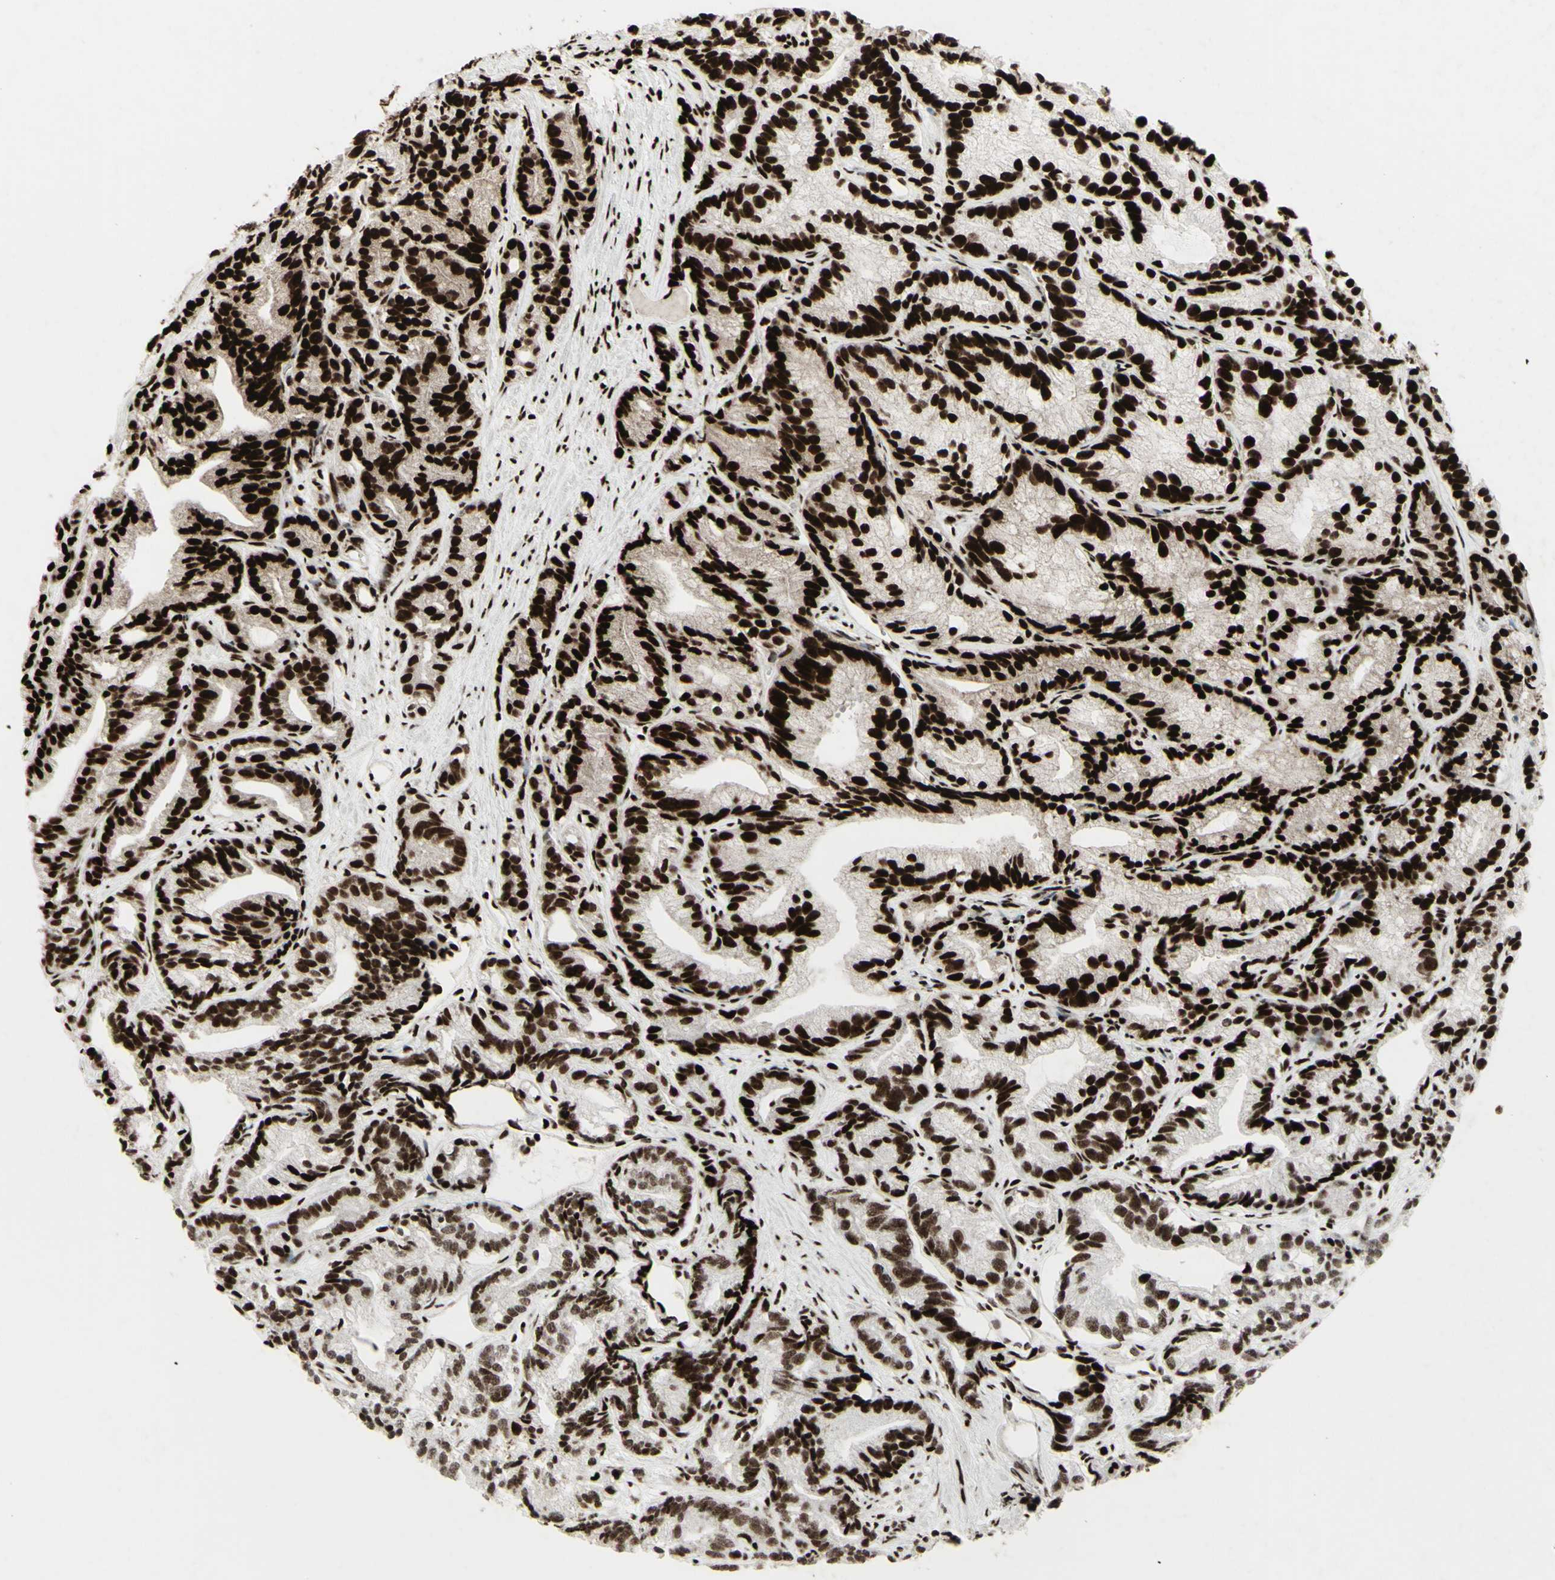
{"staining": {"intensity": "strong", "quantity": ">75%", "location": "nuclear"}, "tissue": "prostate cancer", "cell_type": "Tumor cells", "image_type": "cancer", "snomed": [{"axis": "morphology", "description": "Adenocarcinoma, Low grade"}, {"axis": "topography", "description": "Prostate"}], "caption": "Human prostate cancer stained for a protein (brown) reveals strong nuclear positive staining in about >75% of tumor cells.", "gene": "U2AF2", "patient": {"sex": "male", "age": 89}}